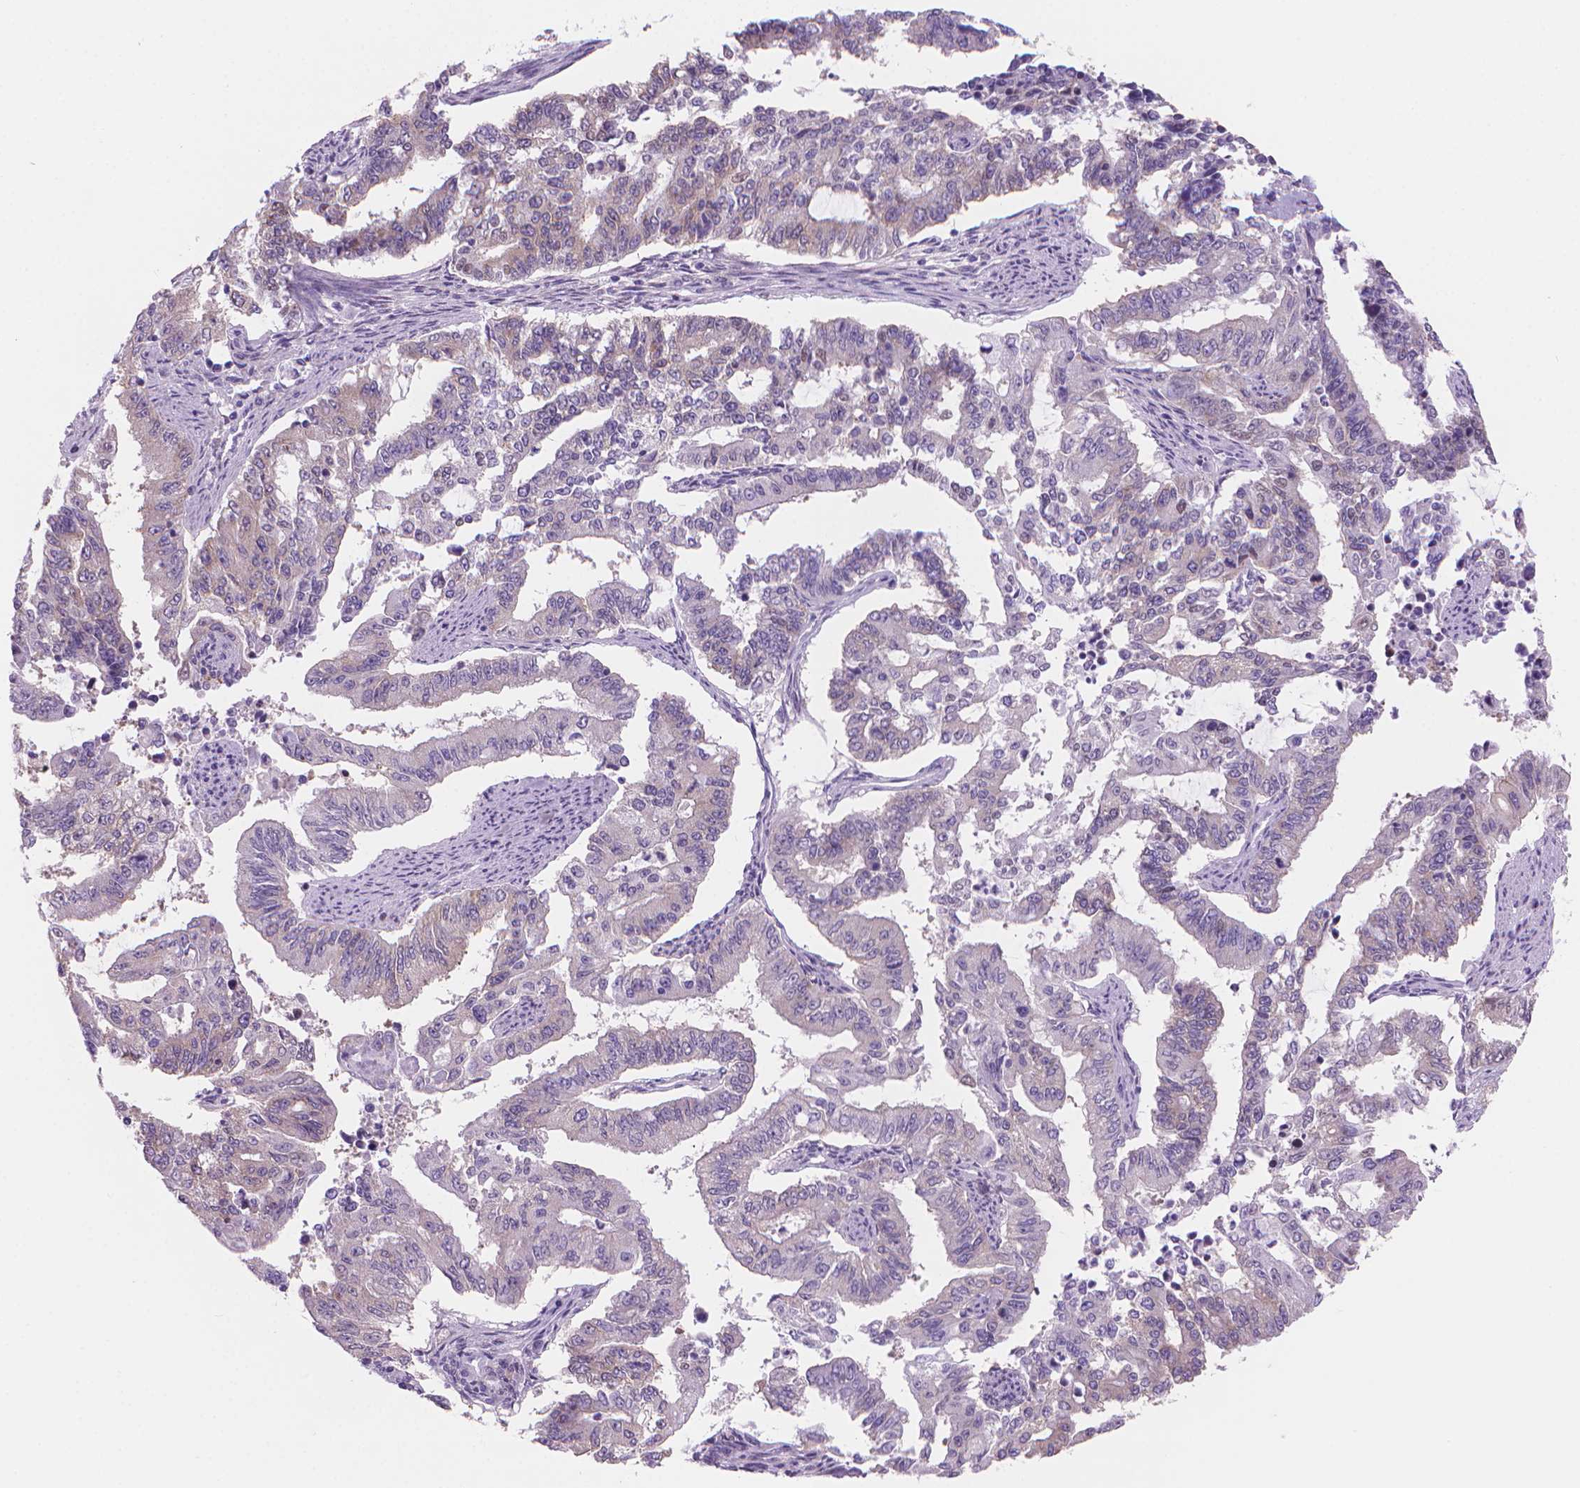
{"staining": {"intensity": "negative", "quantity": "none", "location": "none"}, "tissue": "endometrial cancer", "cell_type": "Tumor cells", "image_type": "cancer", "snomed": [{"axis": "morphology", "description": "Adenocarcinoma, NOS"}, {"axis": "topography", "description": "Uterus"}], "caption": "Immunohistochemistry photomicrograph of neoplastic tissue: endometrial adenocarcinoma stained with DAB reveals no significant protein staining in tumor cells.", "gene": "ENSG00000187186", "patient": {"sex": "female", "age": 59}}